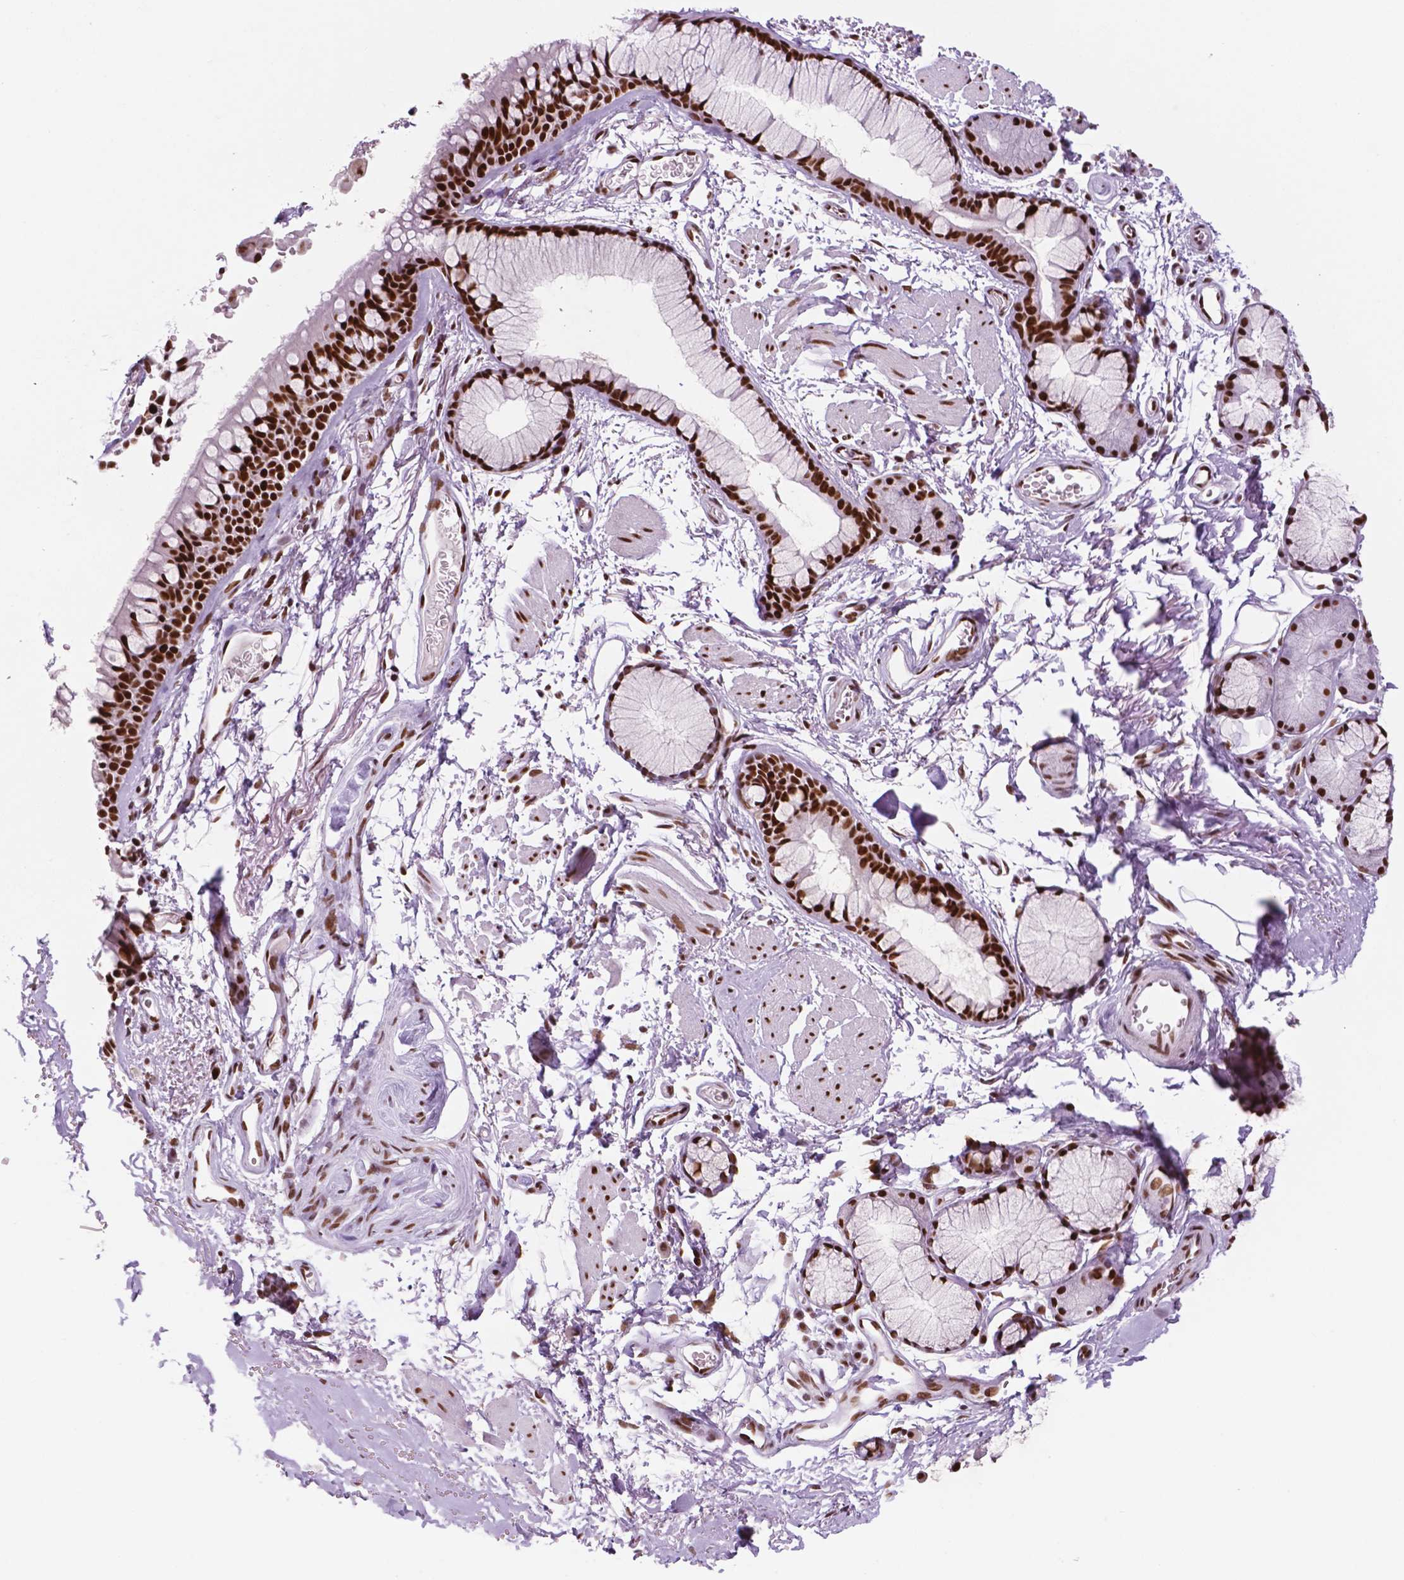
{"staining": {"intensity": "strong", "quantity": ">75%", "location": "nuclear"}, "tissue": "soft tissue", "cell_type": "Fibroblasts", "image_type": "normal", "snomed": [{"axis": "morphology", "description": "Normal tissue, NOS"}, {"axis": "topography", "description": "Cartilage tissue"}, {"axis": "topography", "description": "Bronchus"}], "caption": "Immunohistochemical staining of normal human soft tissue exhibits >75% levels of strong nuclear protein expression in about >75% of fibroblasts.", "gene": "MSH6", "patient": {"sex": "female", "age": 79}}